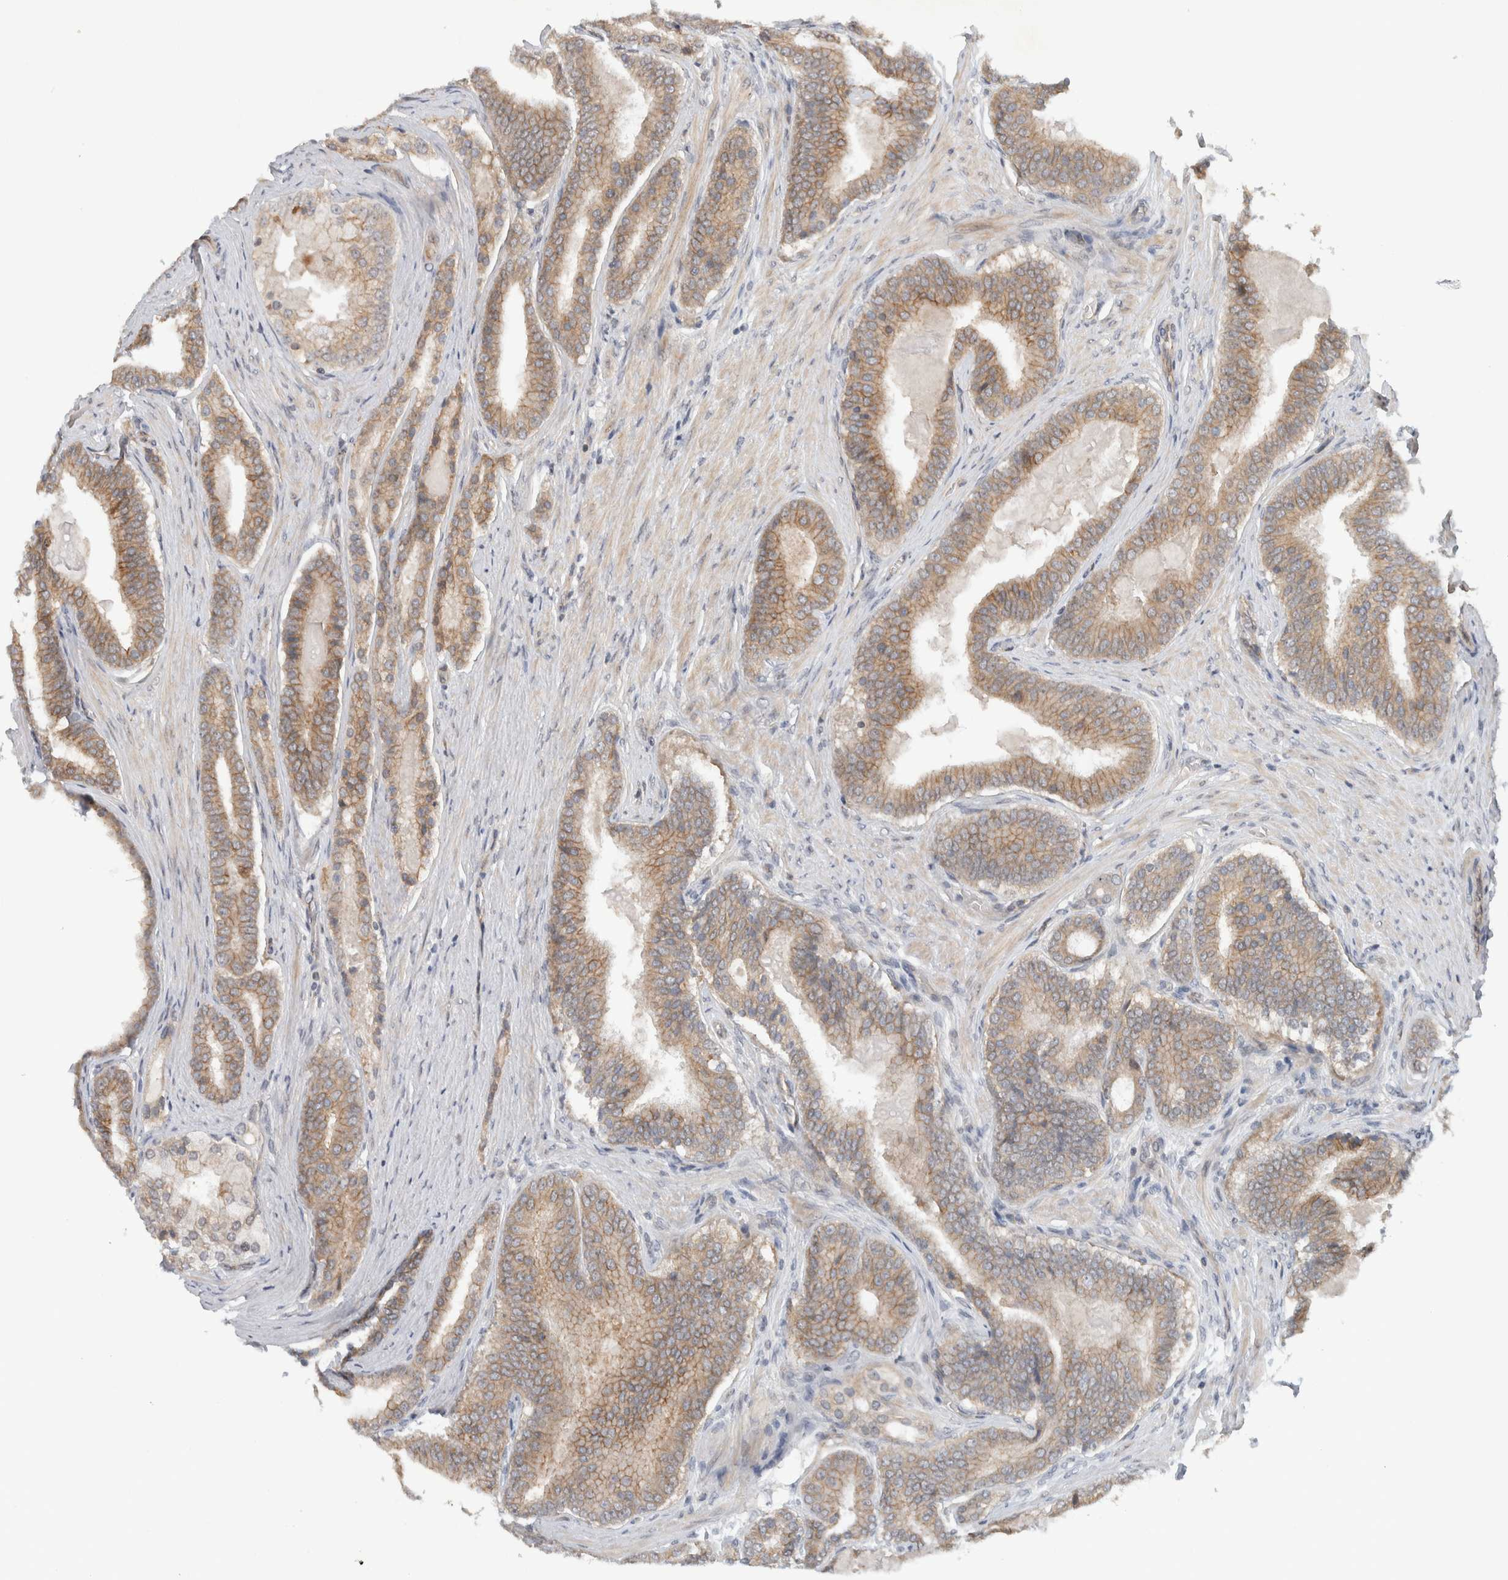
{"staining": {"intensity": "moderate", "quantity": ">75%", "location": "cytoplasmic/membranous"}, "tissue": "prostate cancer", "cell_type": "Tumor cells", "image_type": "cancer", "snomed": [{"axis": "morphology", "description": "Adenocarcinoma, High grade"}, {"axis": "topography", "description": "Prostate"}], "caption": "Prostate adenocarcinoma (high-grade) tissue shows moderate cytoplasmic/membranous expression in approximately >75% of tumor cells, visualized by immunohistochemistry. Using DAB (brown) and hematoxylin (blue) stains, captured at high magnification using brightfield microscopy.", "gene": "DEPTOR", "patient": {"sex": "male", "age": 60}}